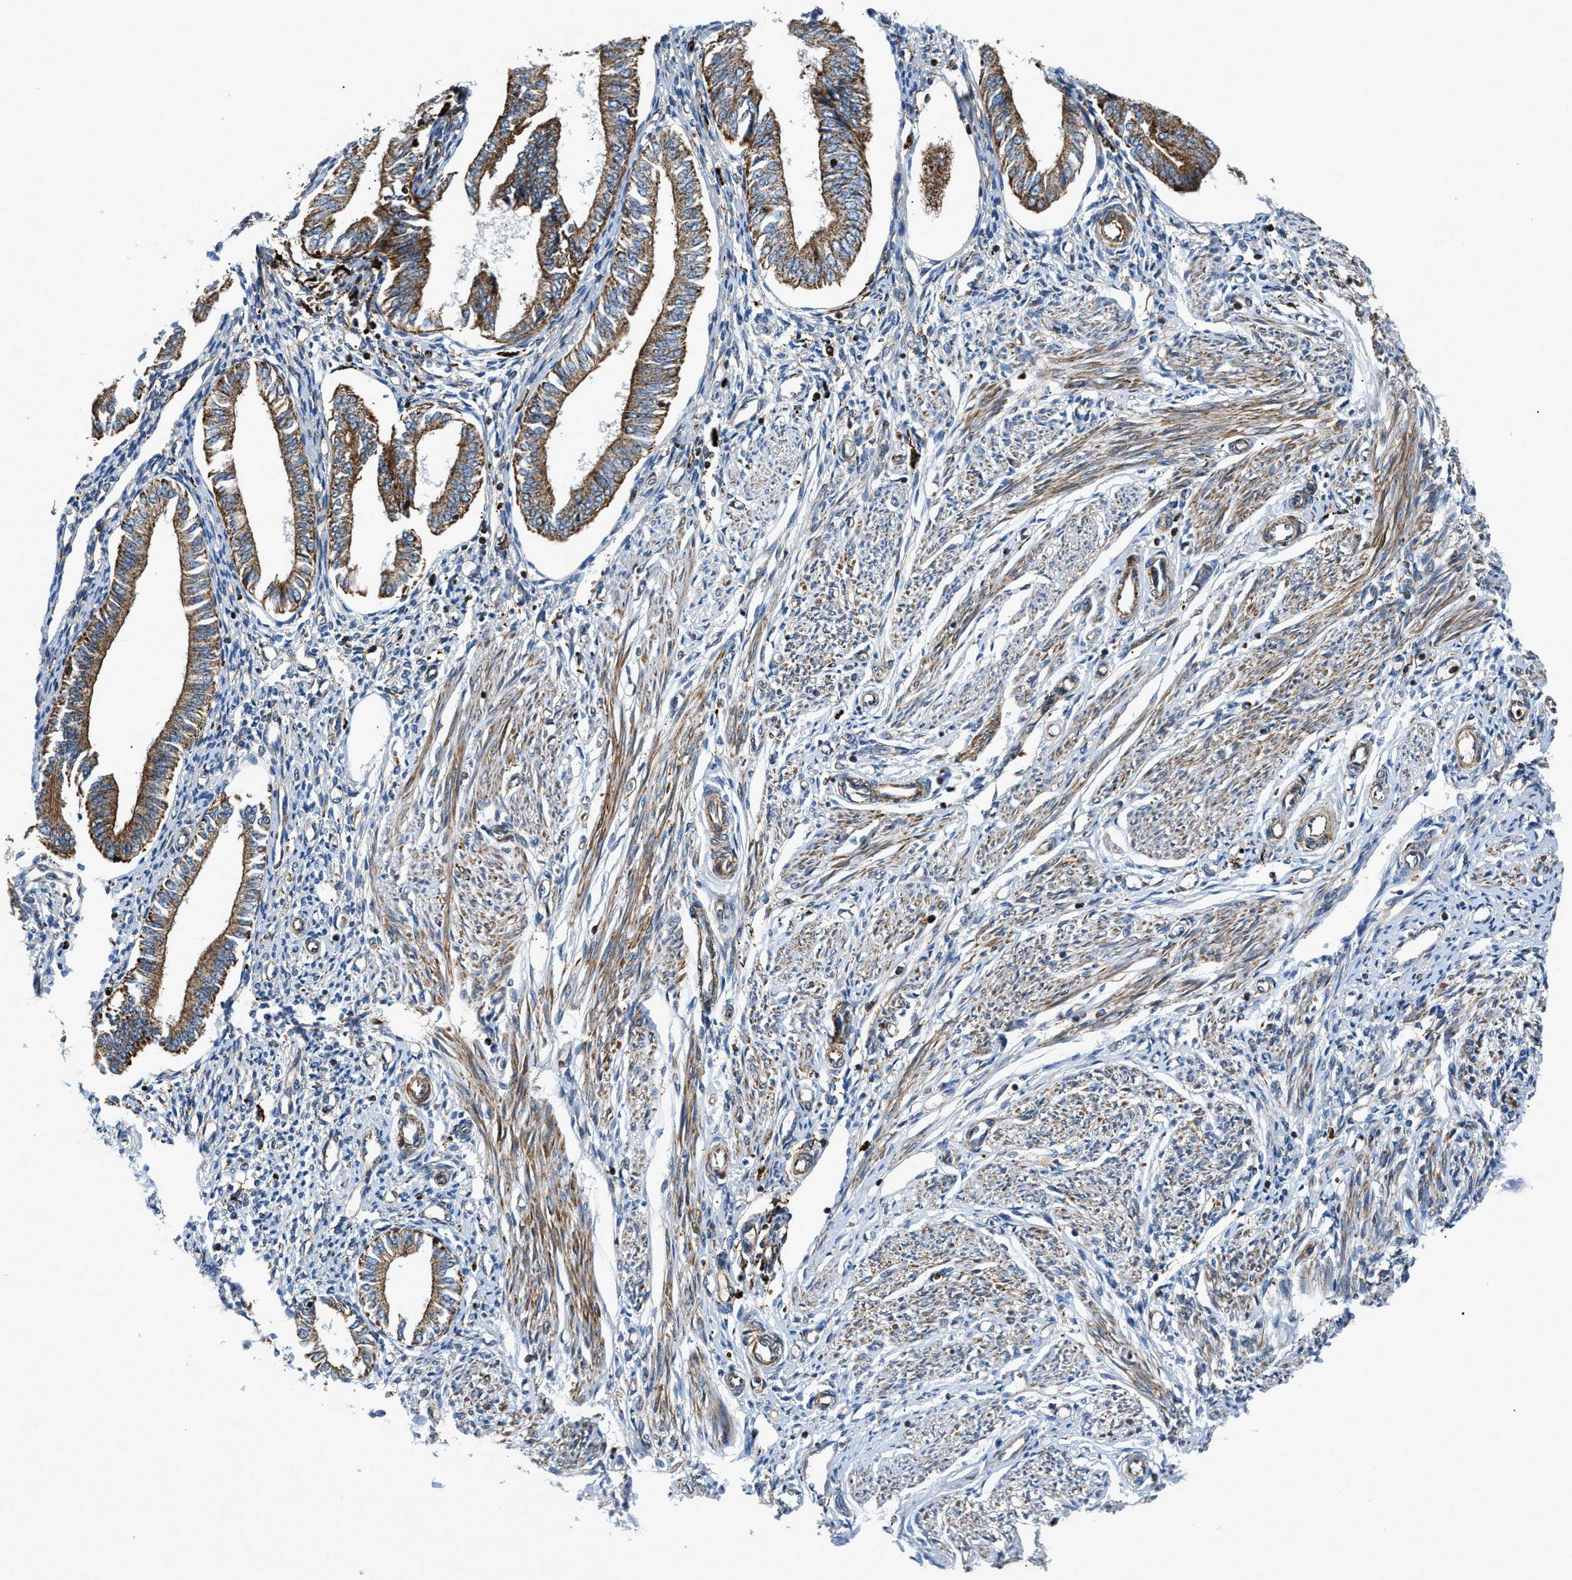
{"staining": {"intensity": "moderate", "quantity": "<25%", "location": "cytoplasmic/membranous"}, "tissue": "endometrium", "cell_type": "Cells in endometrial stroma", "image_type": "normal", "snomed": [{"axis": "morphology", "description": "Normal tissue, NOS"}, {"axis": "topography", "description": "Endometrium"}], "caption": "A photomicrograph of human endometrium stained for a protein shows moderate cytoplasmic/membranous brown staining in cells in endometrial stroma. Using DAB (brown) and hematoxylin (blue) stains, captured at high magnification using brightfield microscopy.", "gene": "DHODH", "patient": {"sex": "female", "age": 50}}